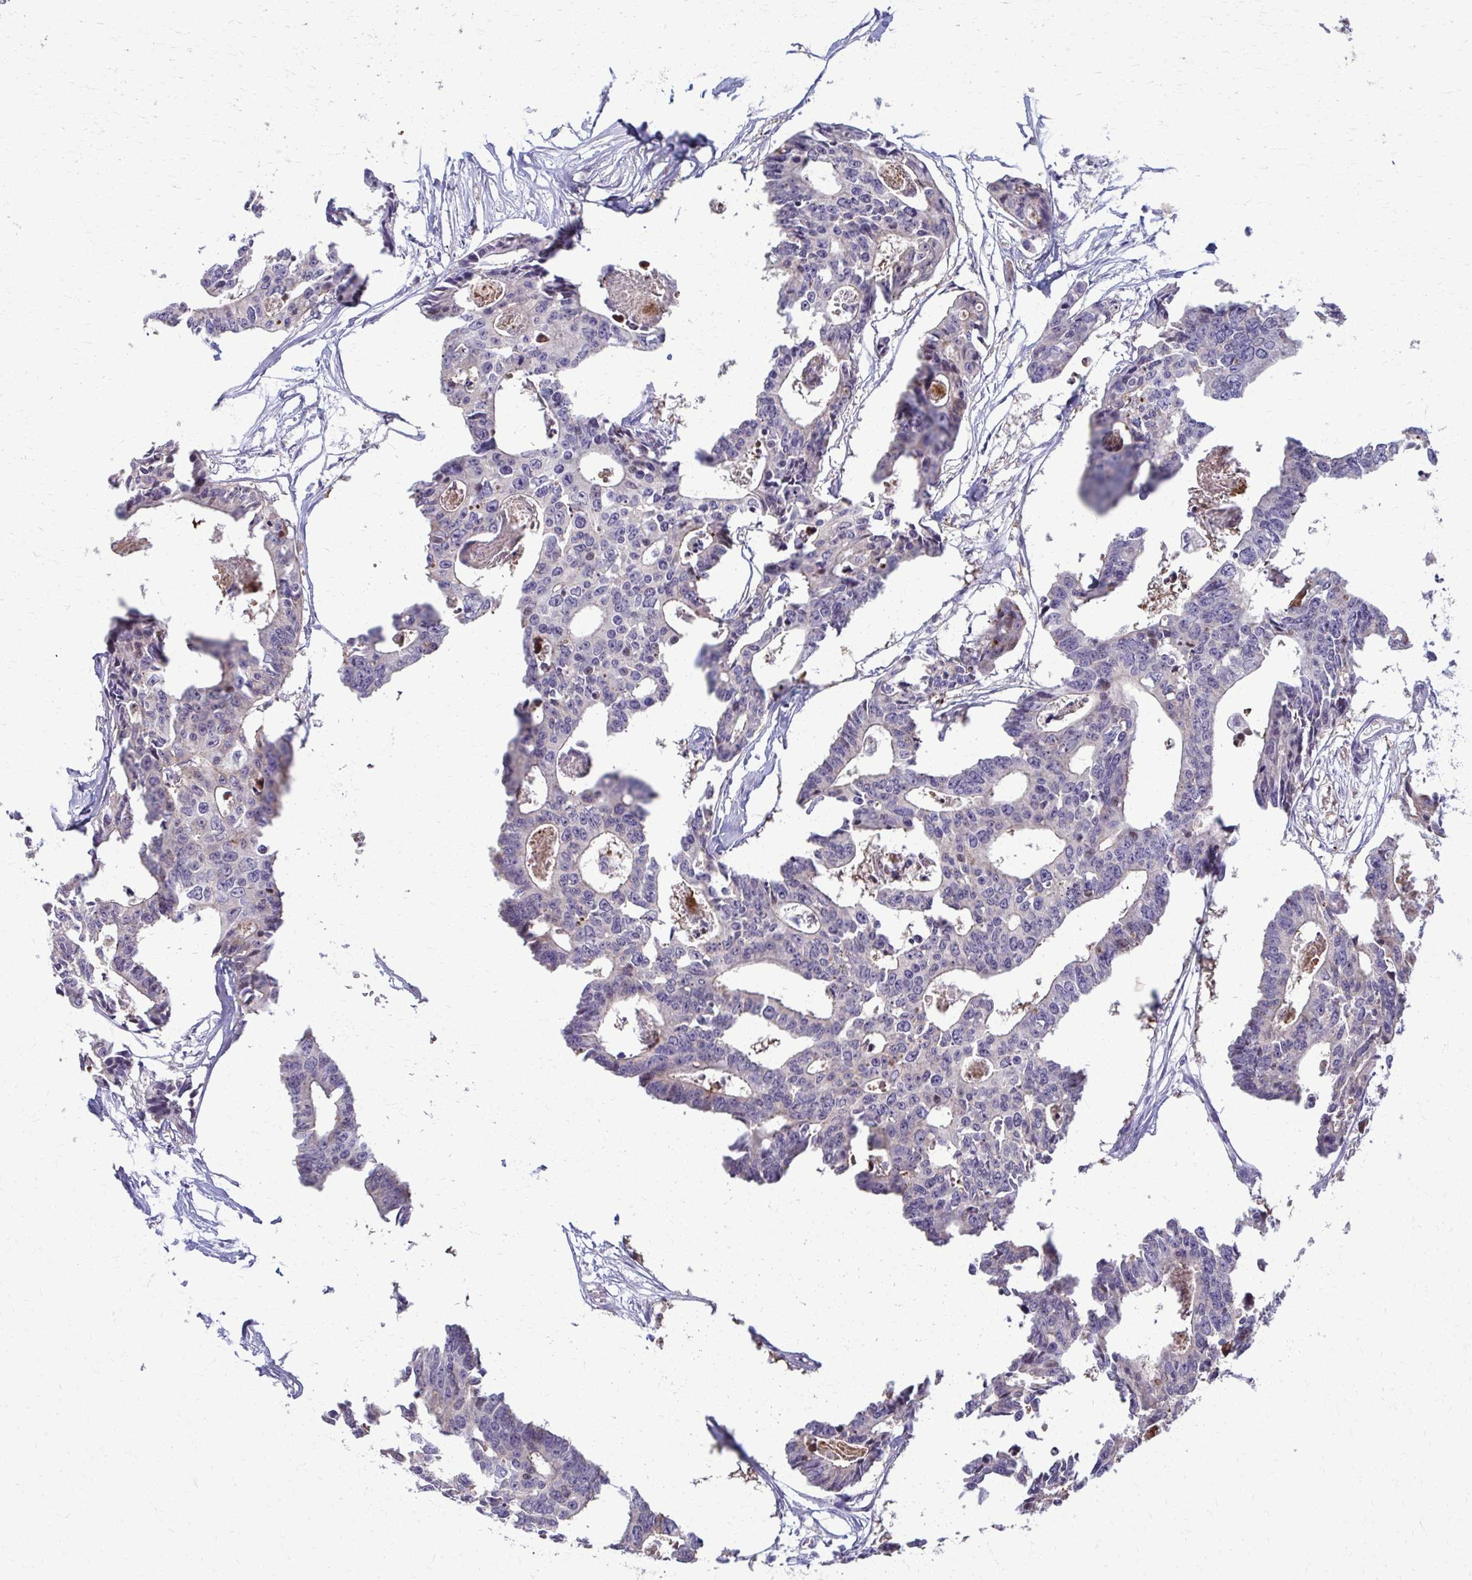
{"staining": {"intensity": "negative", "quantity": "none", "location": "none"}, "tissue": "colorectal cancer", "cell_type": "Tumor cells", "image_type": "cancer", "snomed": [{"axis": "morphology", "description": "Adenocarcinoma, NOS"}, {"axis": "topography", "description": "Rectum"}], "caption": "This is an immunohistochemistry (IHC) photomicrograph of human colorectal adenocarcinoma. There is no positivity in tumor cells.", "gene": "OR4M1", "patient": {"sex": "male", "age": 57}}